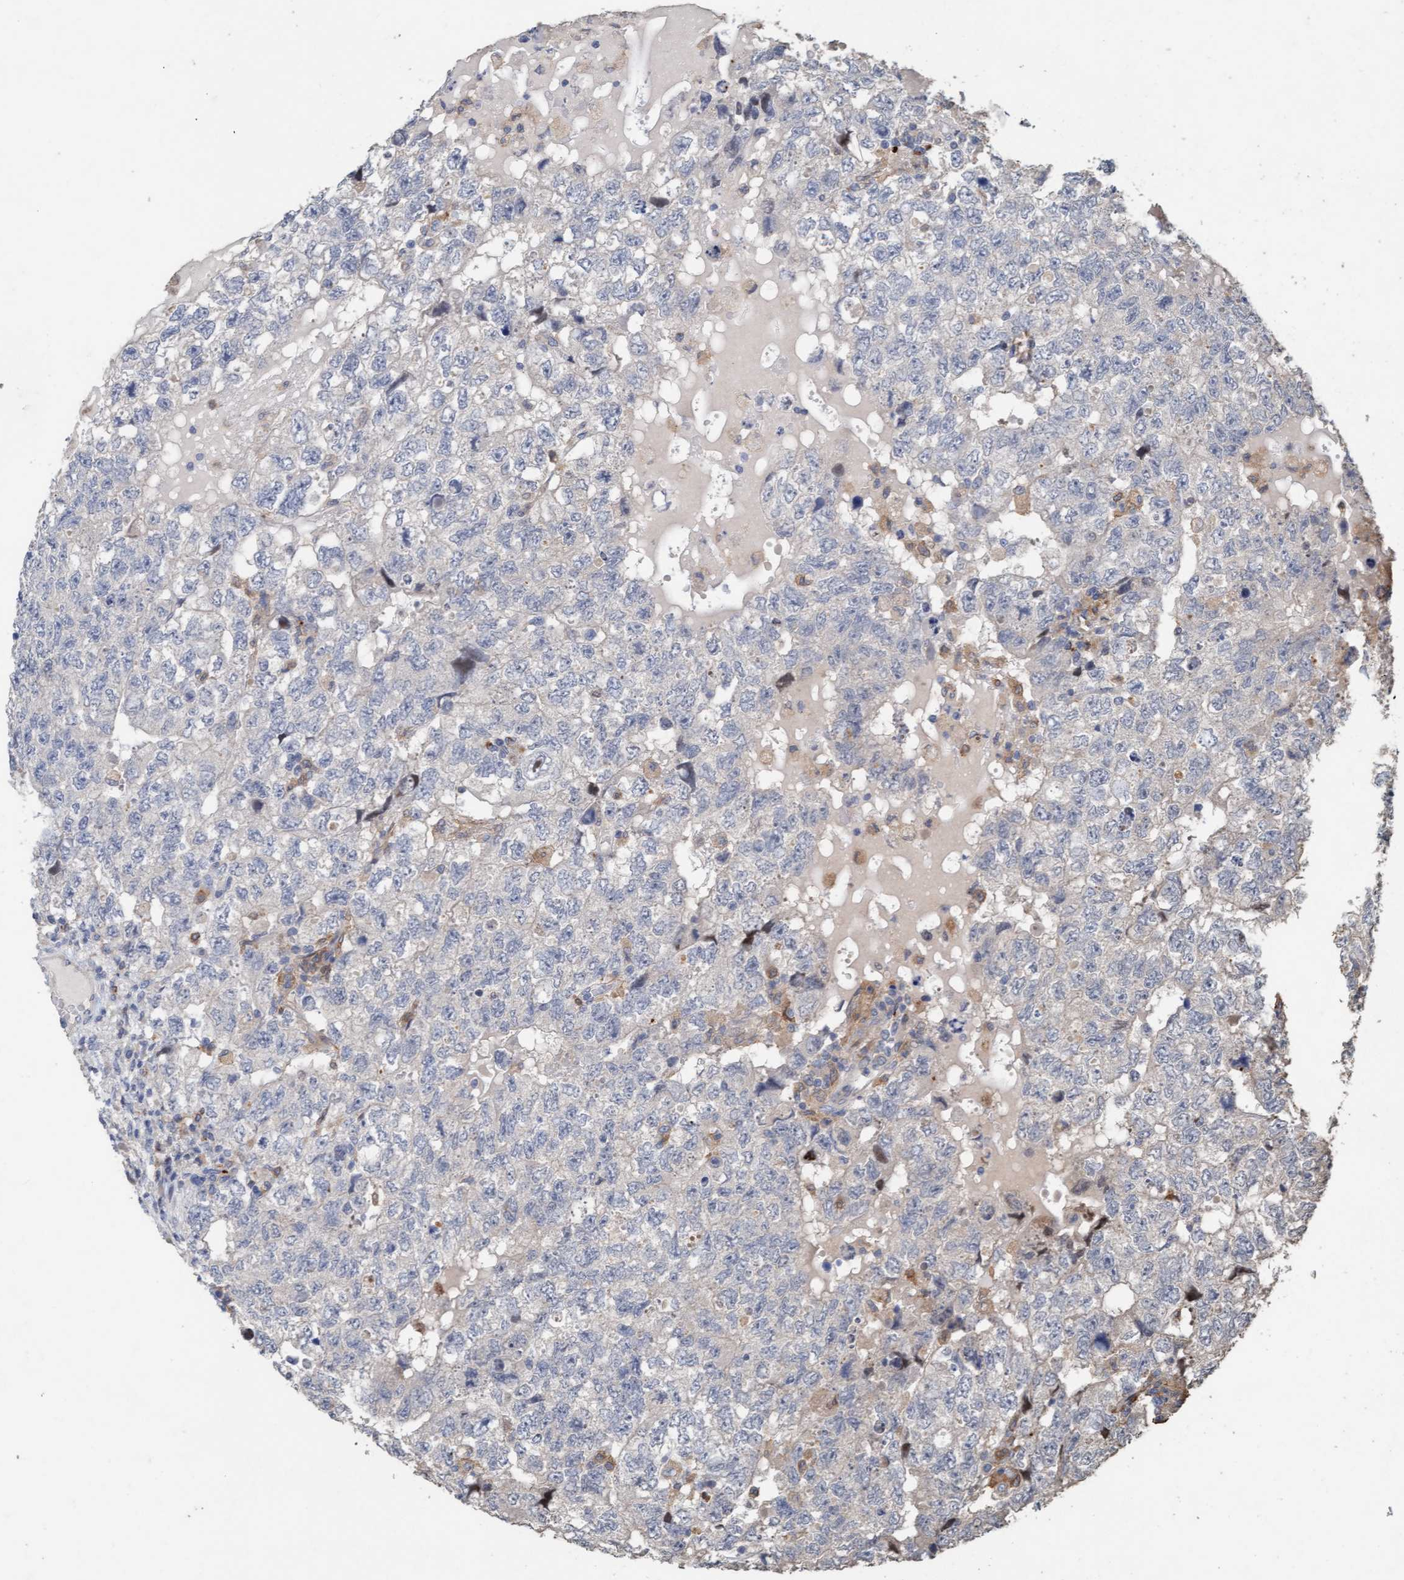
{"staining": {"intensity": "negative", "quantity": "none", "location": "none"}, "tissue": "testis cancer", "cell_type": "Tumor cells", "image_type": "cancer", "snomed": [{"axis": "morphology", "description": "Carcinoma, Embryonal, NOS"}, {"axis": "topography", "description": "Testis"}], "caption": "High magnification brightfield microscopy of testis embryonal carcinoma stained with DAB (3,3'-diaminobenzidine) (brown) and counterstained with hematoxylin (blue): tumor cells show no significant positivity.", "gene": "LONRF1", "patient": {"sex": "male", "age": 36}}